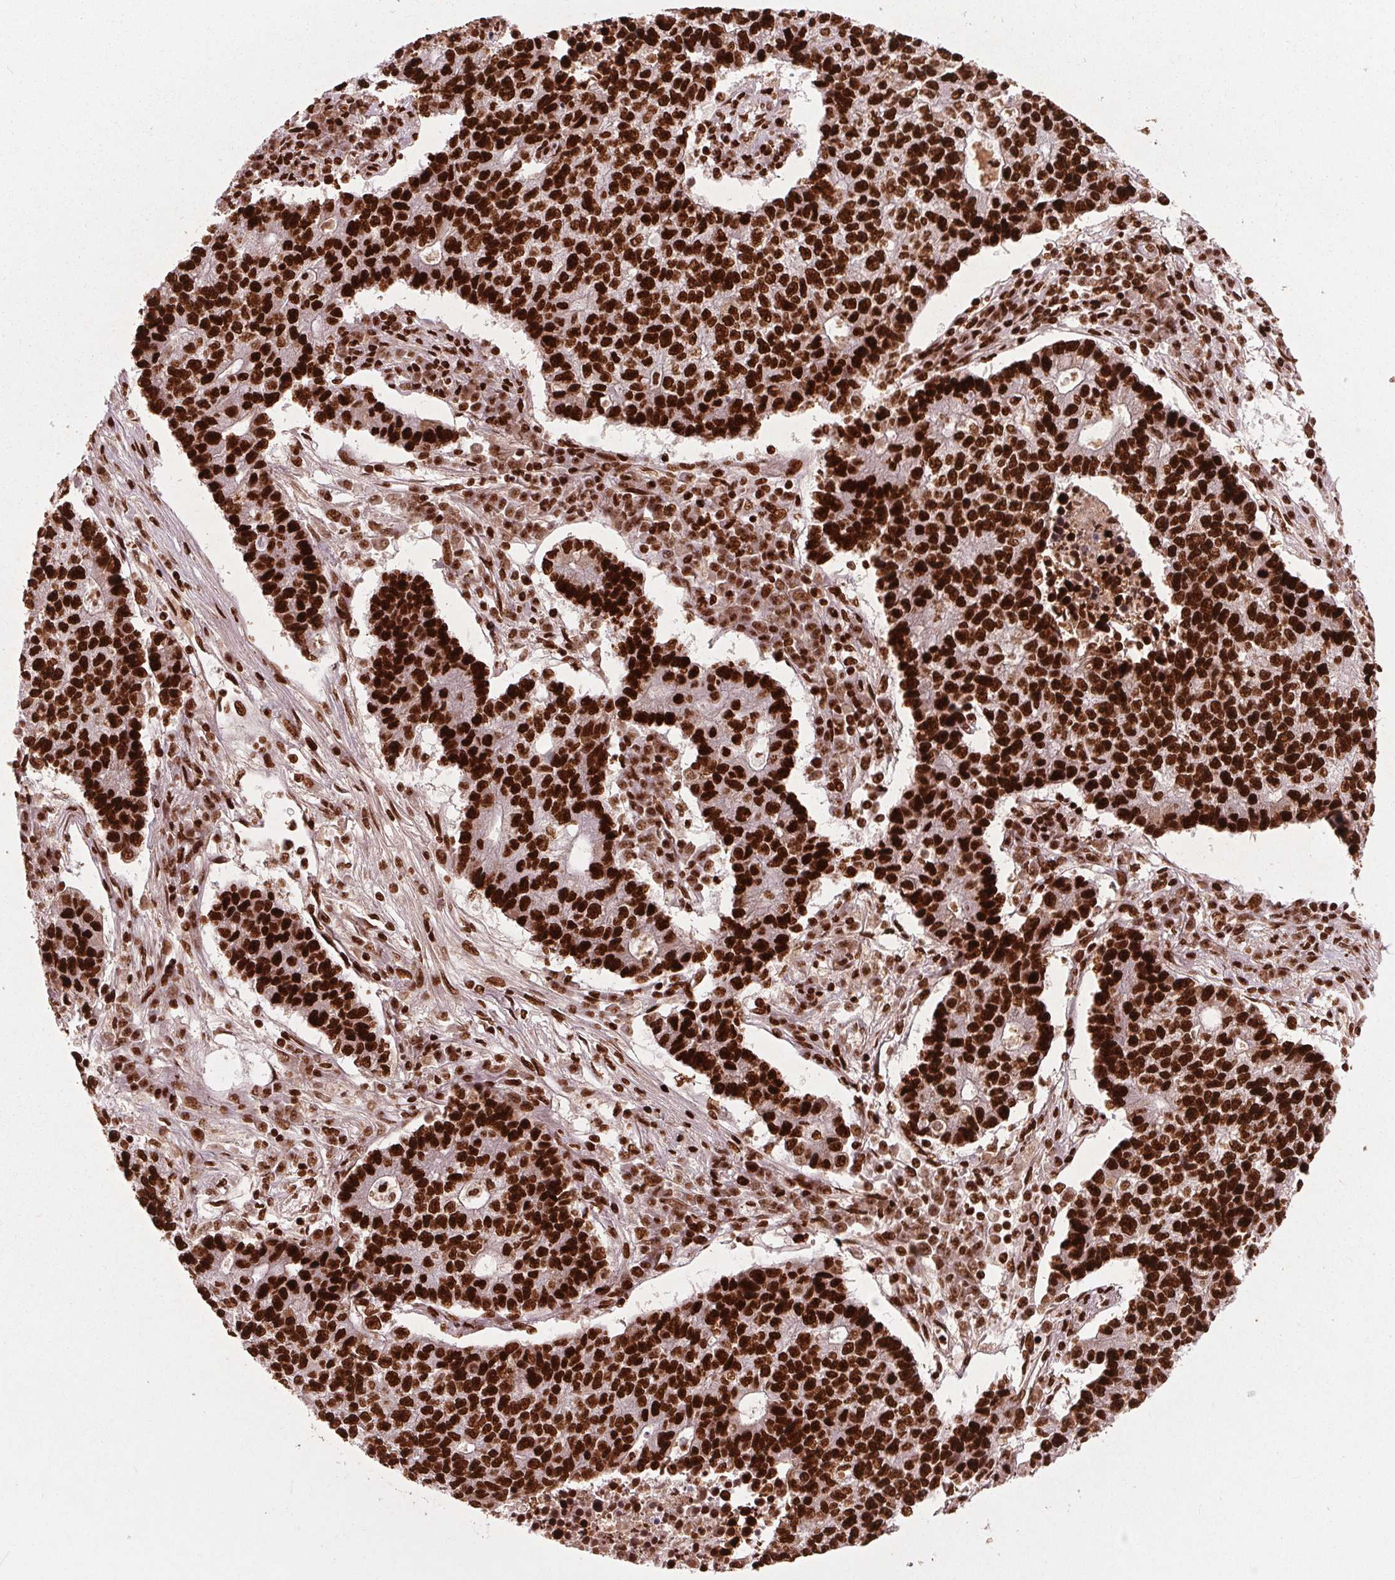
{"staining": {"intensity": "strong", "quantity": ">75%", "location": "nuclear"}, "tissue": "lung cancer", "cell_type": "Tumor cells", "image_type": "cancer", "snomed": [{"axis": "morphology", "description": "Adenocarcinoma, NOS"}, {"axis": "topography", "description": "Lung"}], "caption": "Immunohistochemical staining of human lung adenocarcinoma displays high levels of strong nuclear staining in about >75% of tumor cells. (DAB (3,3'-diaminobenzidine) = brown stain, brightfield microscopy at high magnification).", "gene": "BRD4", "patient": {"sex": "male", "age": 57}}